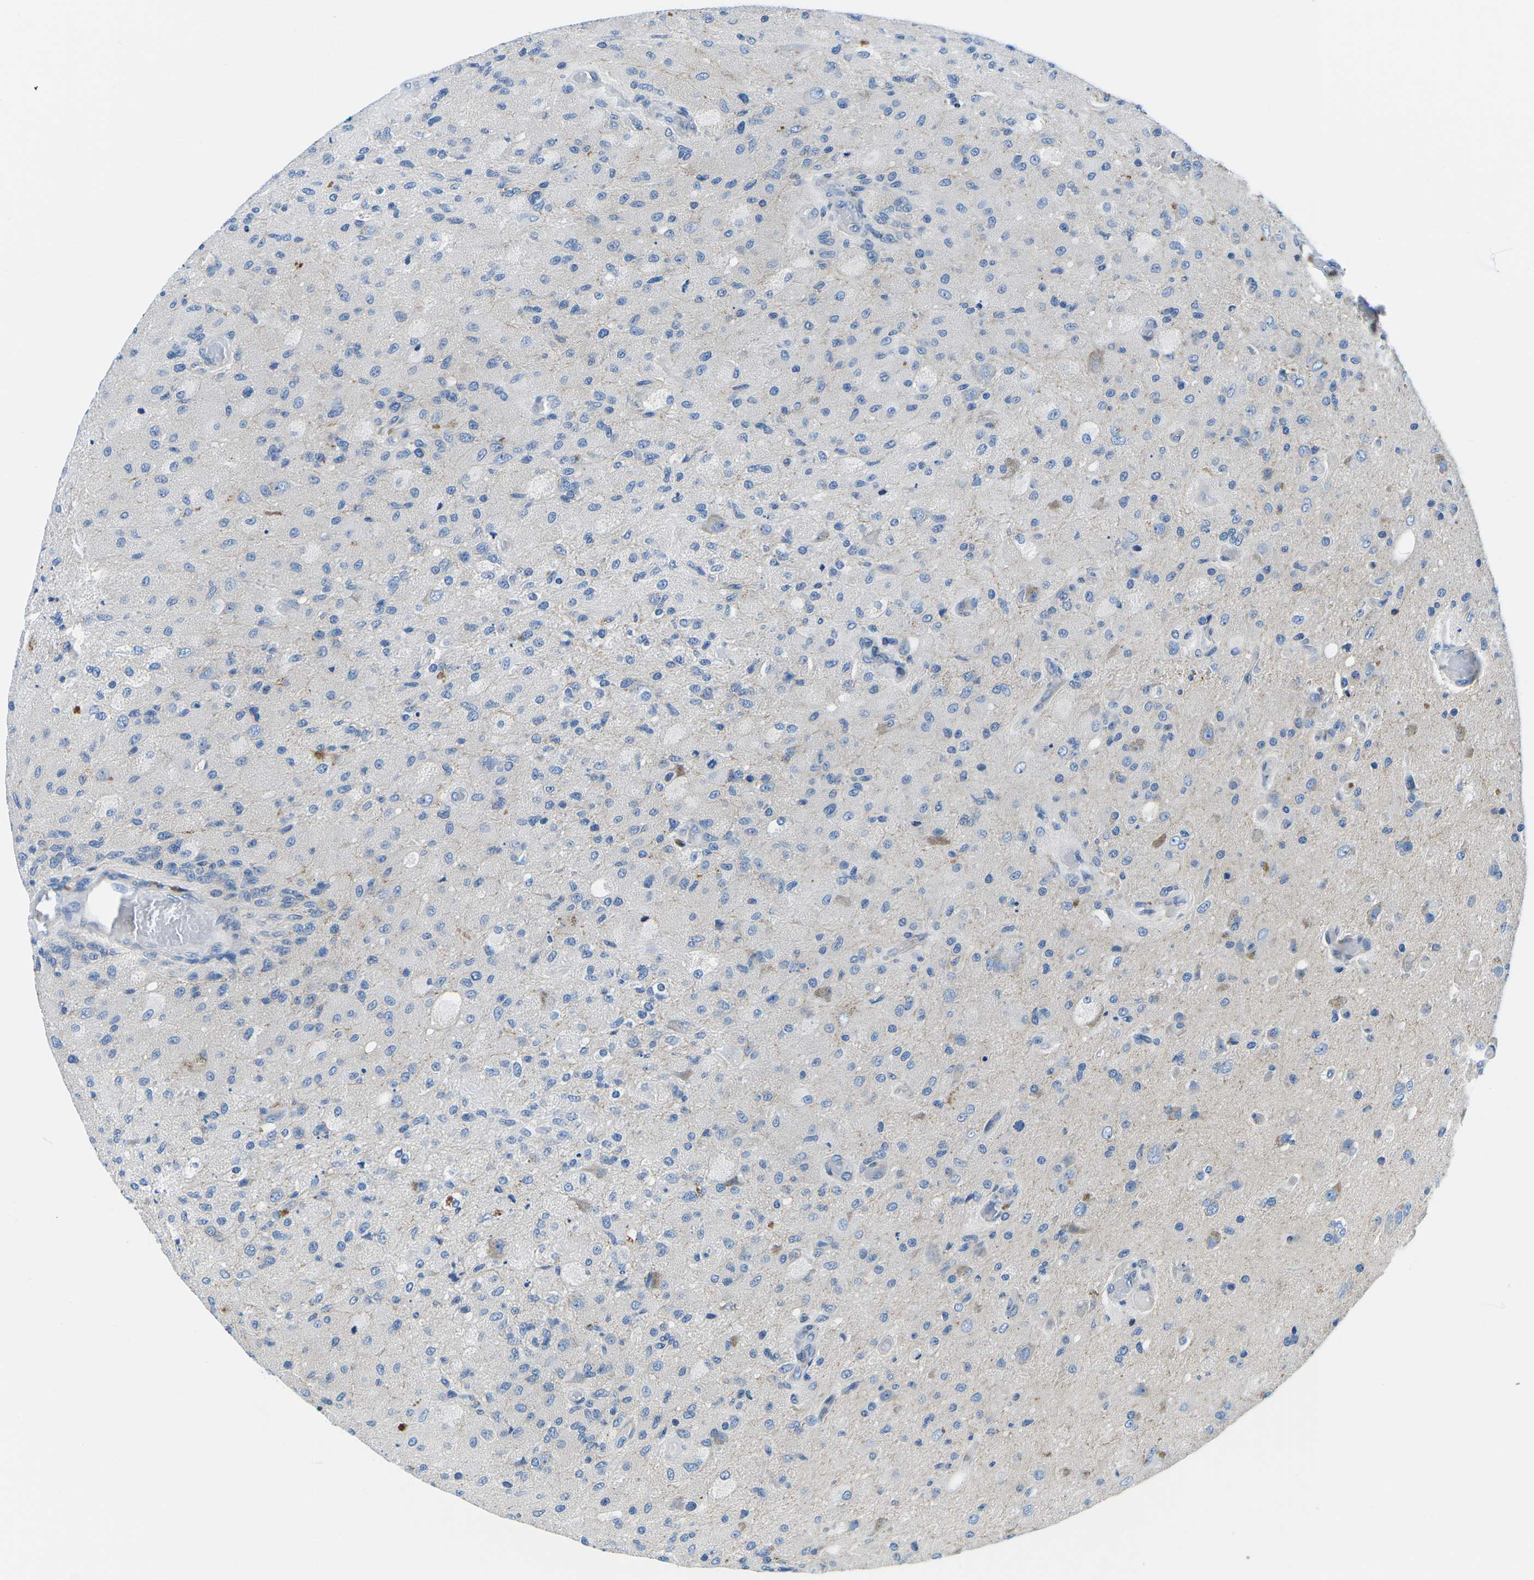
{"staining": {"intensity": "negative", "quantity": "none", "location": "none"}, "tissue": "glioma", "cell_type": "Tumor cells", "image_type": "cancer", "snomed": [{"axis": "morphology", "description": "Normal tissue, NOS"}, {"axis": "morphology", "description": "Glioma, malignant, High grade"}, {"axis": "topography", "description": "Cerebral cortex"}], "caption": "The photomicrograph shows no staining of tumor cells in malignant glioma (high-grade).", "gene": "MC4R", "patient": {"sex": "male", "age": 77}}